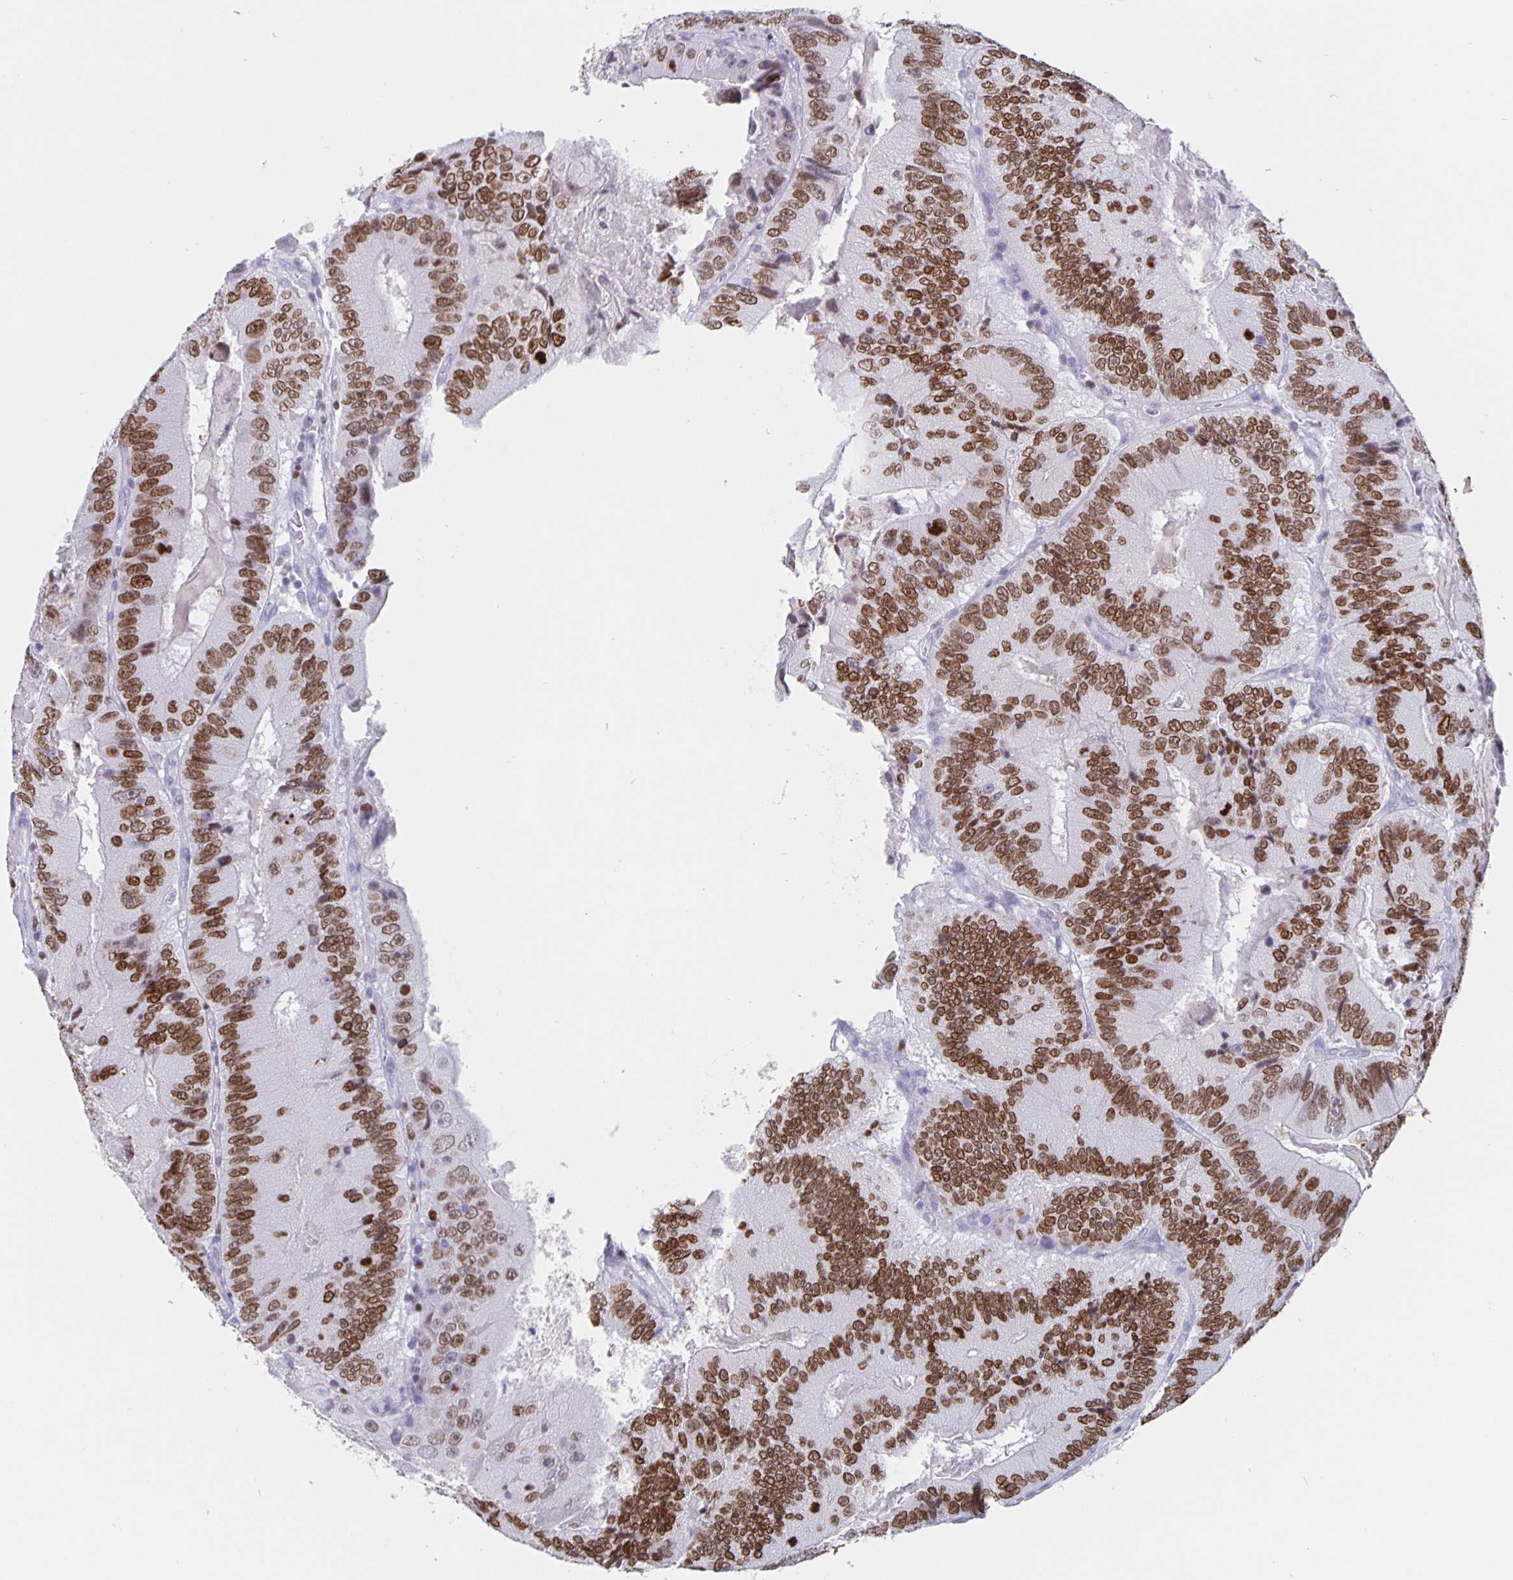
{"staining": {"intensity": "moderate", "quantity": ">75%", "location": "nuclear"}, "tissue": "colorectal cancer", "cell_type": "Tumor cells", "image_type": "cancer", "snomed": [{"axis": "morphology", "description": "Adenocarcinoma, NOS"}, {"axis": "topography", "description": "Colon"}], "caption": "Immunohistochemistry (IHC) photomicrograph of human colorectal cancer (adenocarcinoma) stained for a protein (brown), which demonstrates medium levels of moderate nuclear staining in approximately >75% of tumor cells.", "gene": "SATB2", "patient": {"sex": "female", "age": 86}}